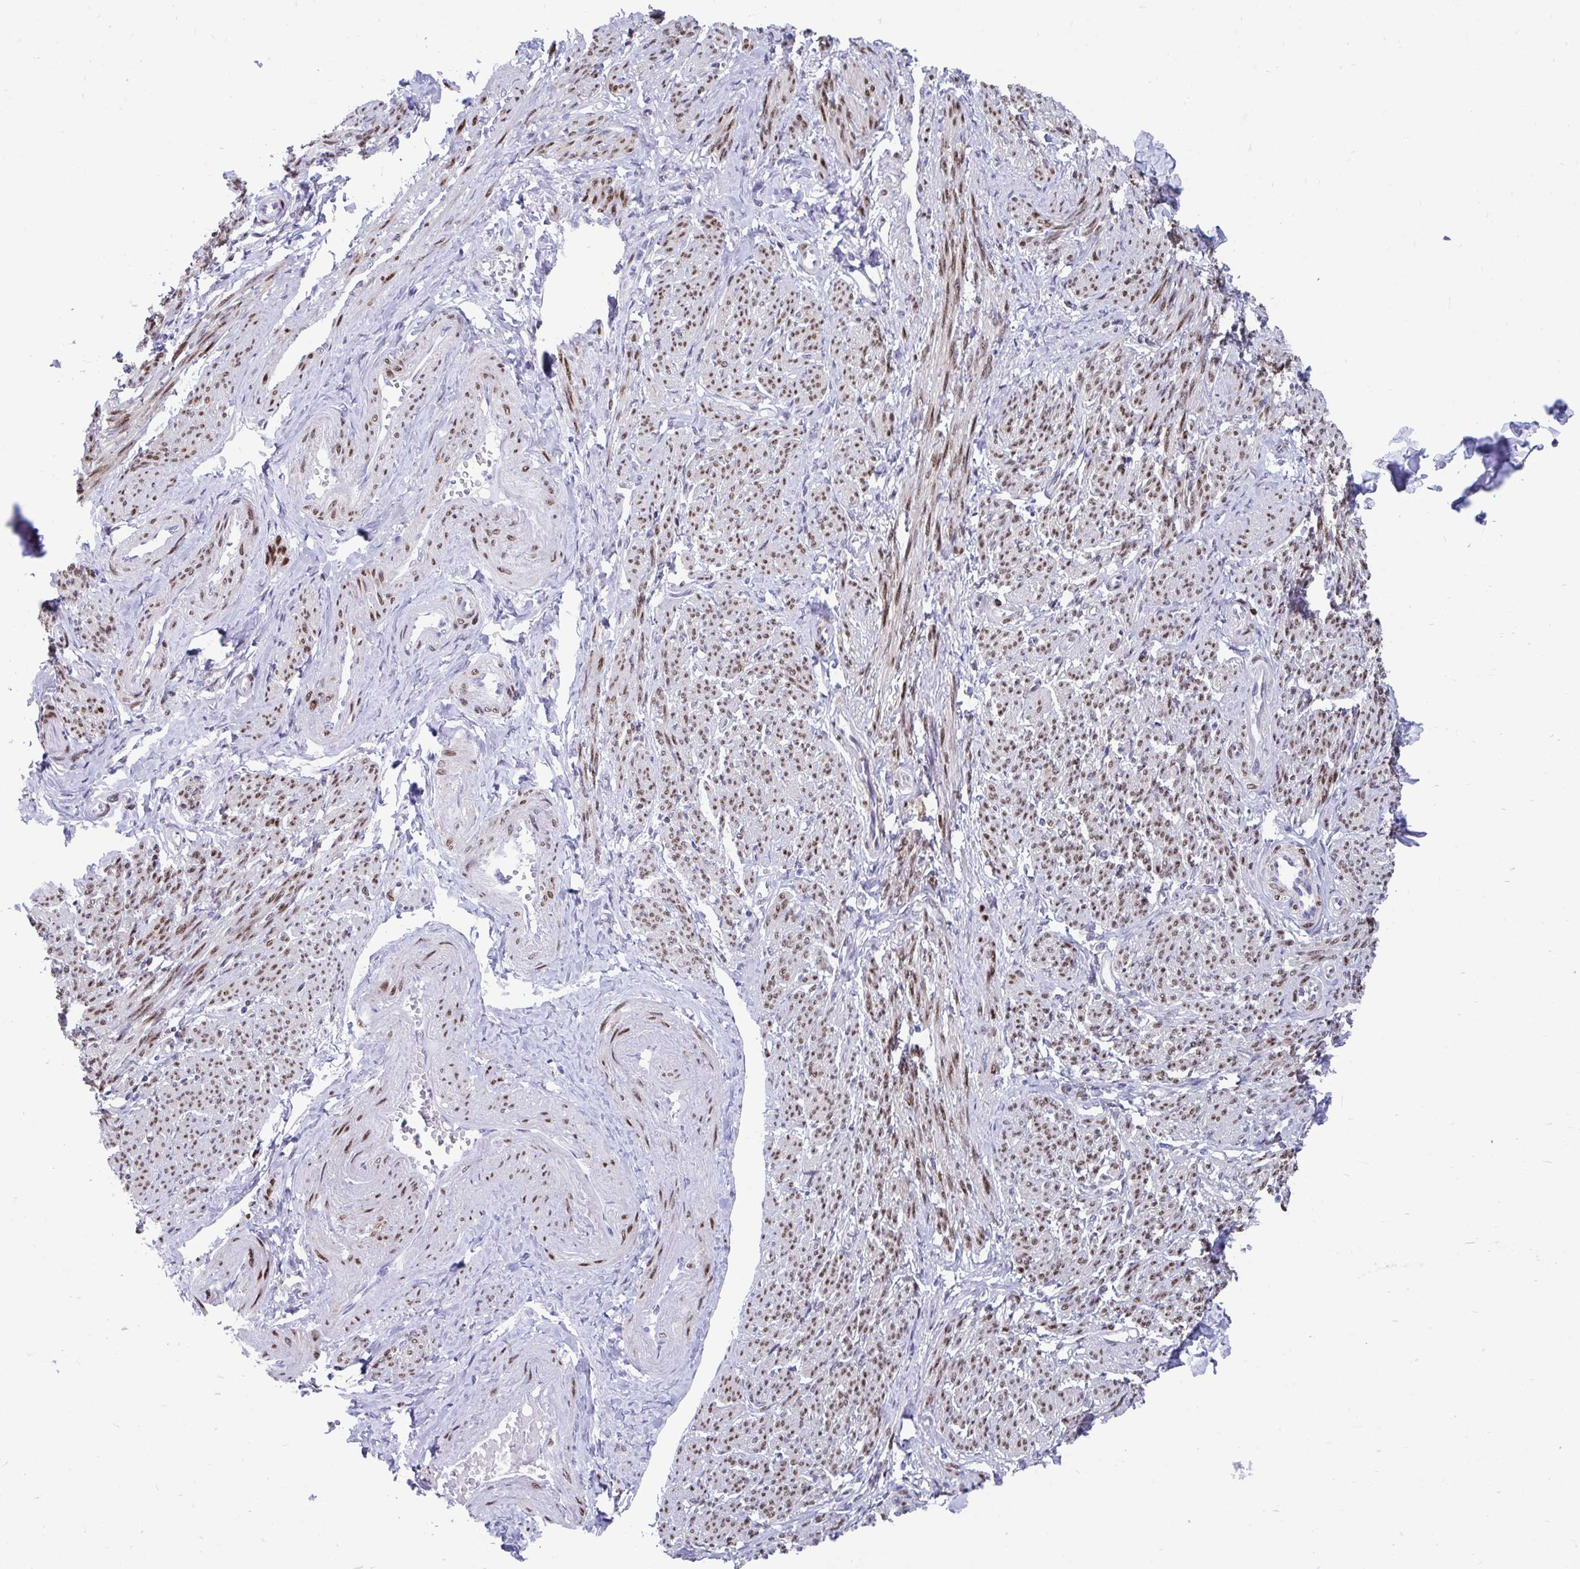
{"staining": {"intensity": "strong", "quantity": ">75%", "location": "nuclear"}, "tissue": "smooth muscle", "cell_type": "Smooth muscle cells", "image_type": "normal", "snomed": [{"axis": "morphology", "description": "Normal tissue, NOS"}, {"axis": "topography", "description": "Smooth muscle"}], "caption": "Smooth muscle stained with IHC exhibits strong nuclear expression in about >75% of smooth muscle cells.", "gene": "RBPMS", "patient": {"sex": "female", "age": 65}}